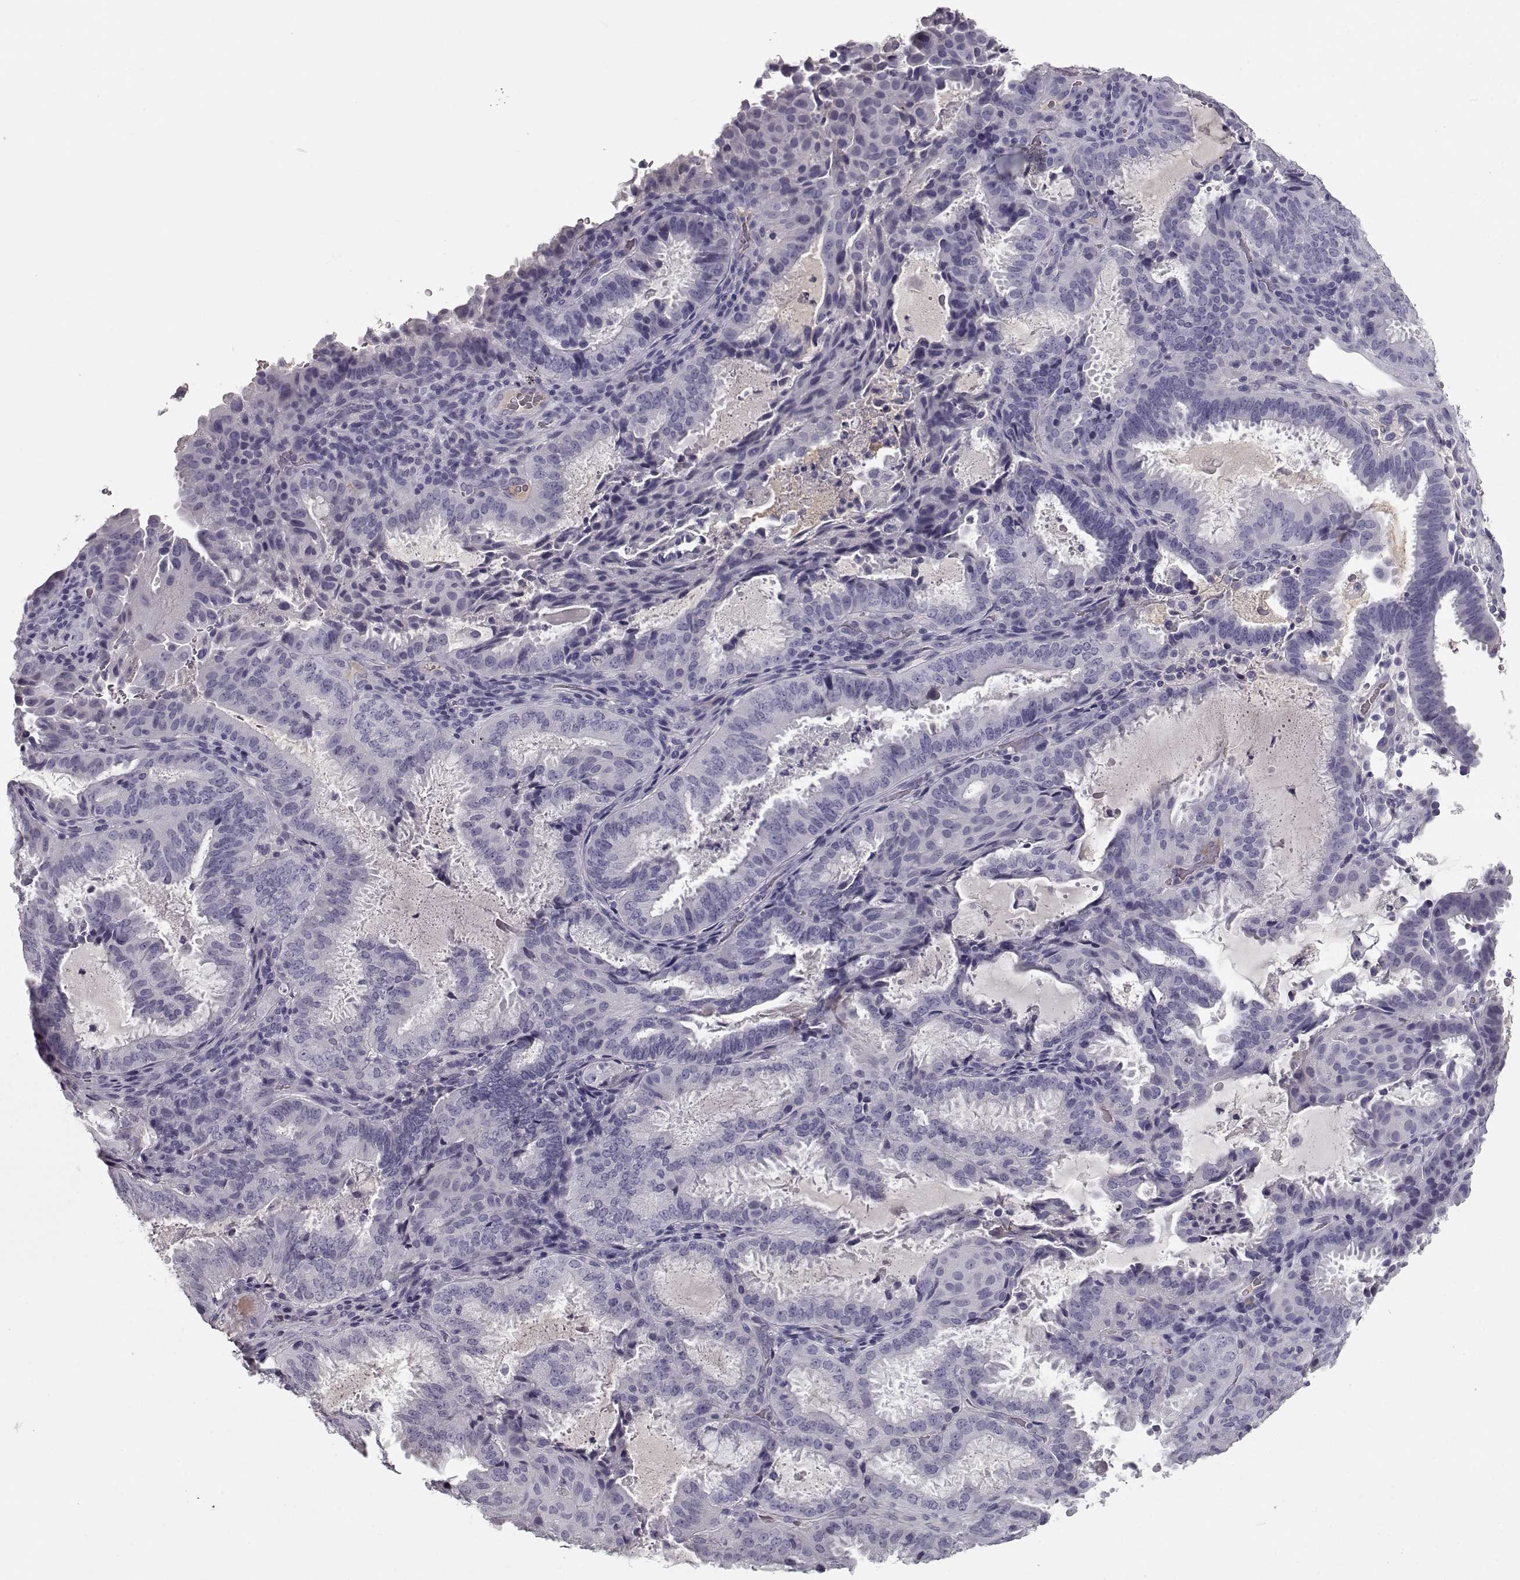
{"staining": {"intensity": "negative", "quantity": "none", "location": "none"}, "tissue": "ovarian cancer", "cell_type": "Tumor cells", "image_type": "cancer", "snomed": [{"axis": "morphology", "description": "Carcinoma, endometroid"}, {"axis": "topography", "description": "Ovary"}], "caption": "DAB immunohistochemical staining of ovarian endometroid carcinoma demonstrates no significant positivity in tumor cells. (DAB IHC, high magnification).", "gene": "CCL19", "patient": {"sex": "female", "age": 41}}